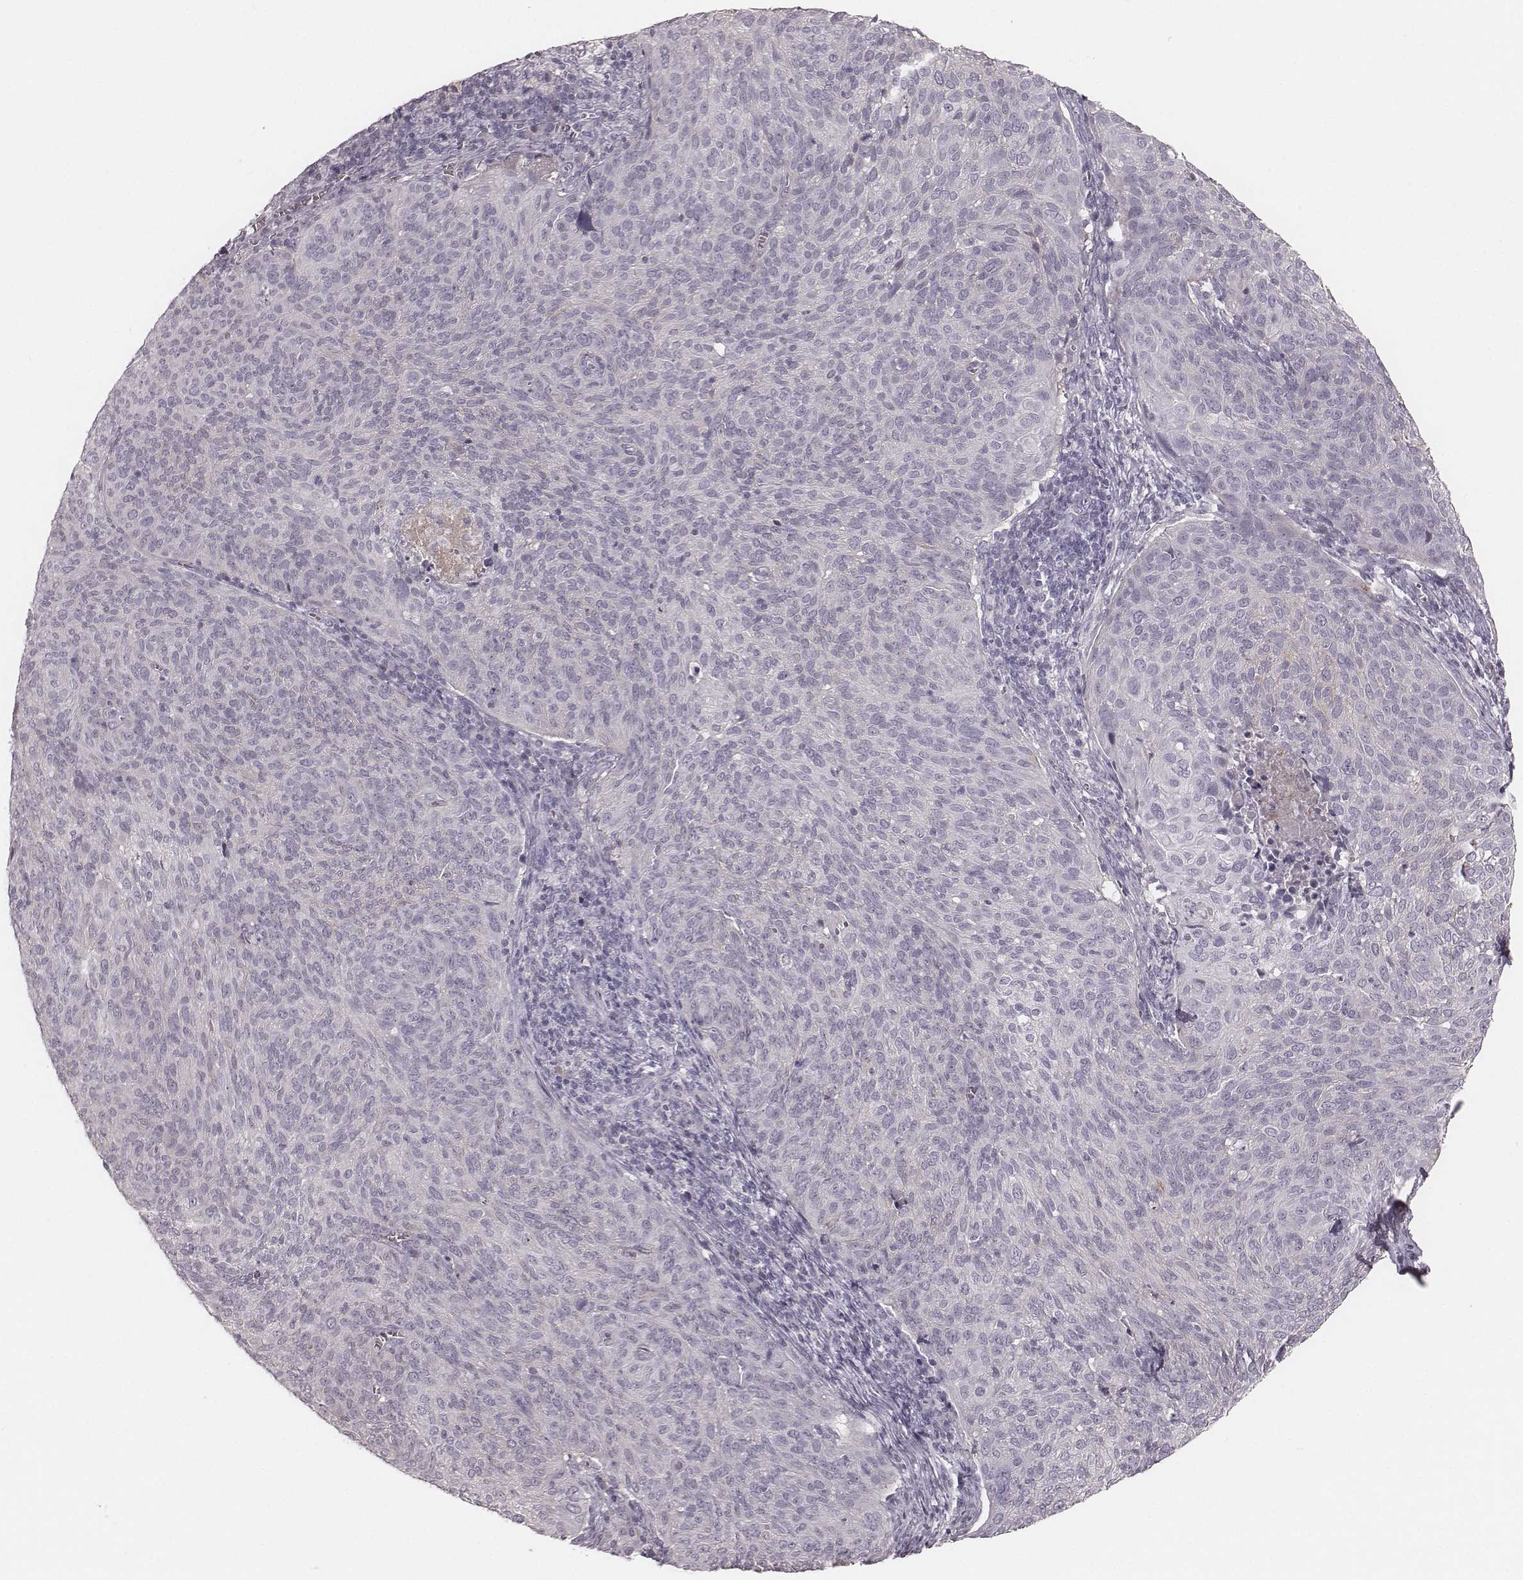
{"staining": {"intensity": "negative", "quantity": "none", "location": "none"}, "tissue": "cervical cancer", "cell_type": "Tumor cells", "image_type": "cancer", "snomed": [{"axis": "morphology", "description": "Squamous cell carcinoma, NOS"}, {"axis": "topography", "description": "Cervix"}], "caption": "High power microscopy image of an immunohistochemistry histopathology image of squamous cell carcinoma (cervical), revealing no significant positivity in tumor cells.", "gene": "SMIM24", "patient": {"sex": "female", "age": 39}}